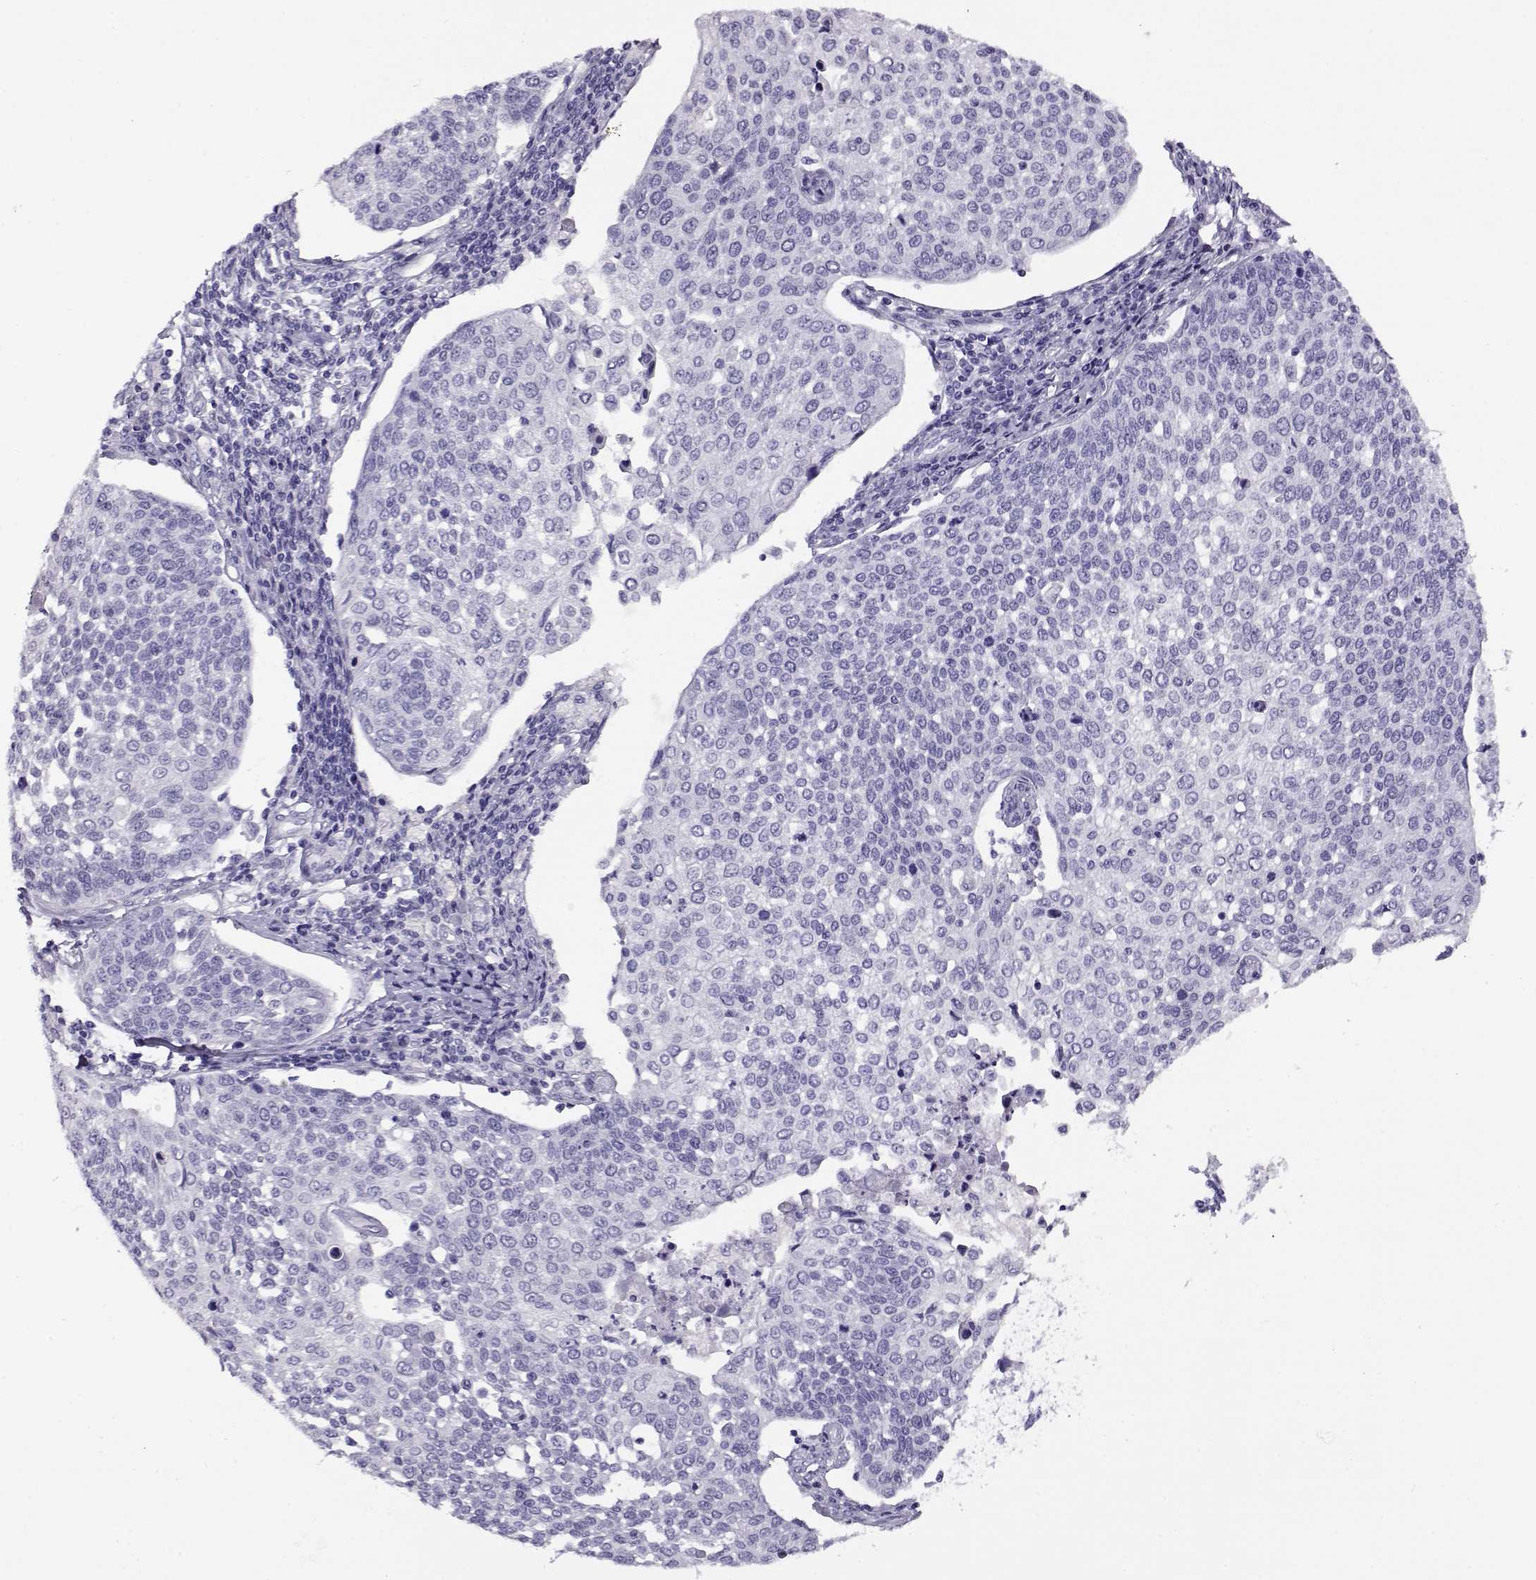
{"staining": {"intensity": "negative", "quantity": "none", "location": "none"}, "tissue": "cervical cancer", "cell_type": "Tumor cells", "image_type": "cancer", "snomed": [{"axis": "morphology", "description": "Squamous cell carcinoma, NOS"}, {"axis": "topography", "description": "Cervix"}], "caption": "Immunohistochemistry photomicrograph of human cervical squamous cell carcinoma stained for a protein (brown), which shows no positivity in tumor cells.", "gene": "RHOXF2", "patient": {"sex": "female", "age": 34}}